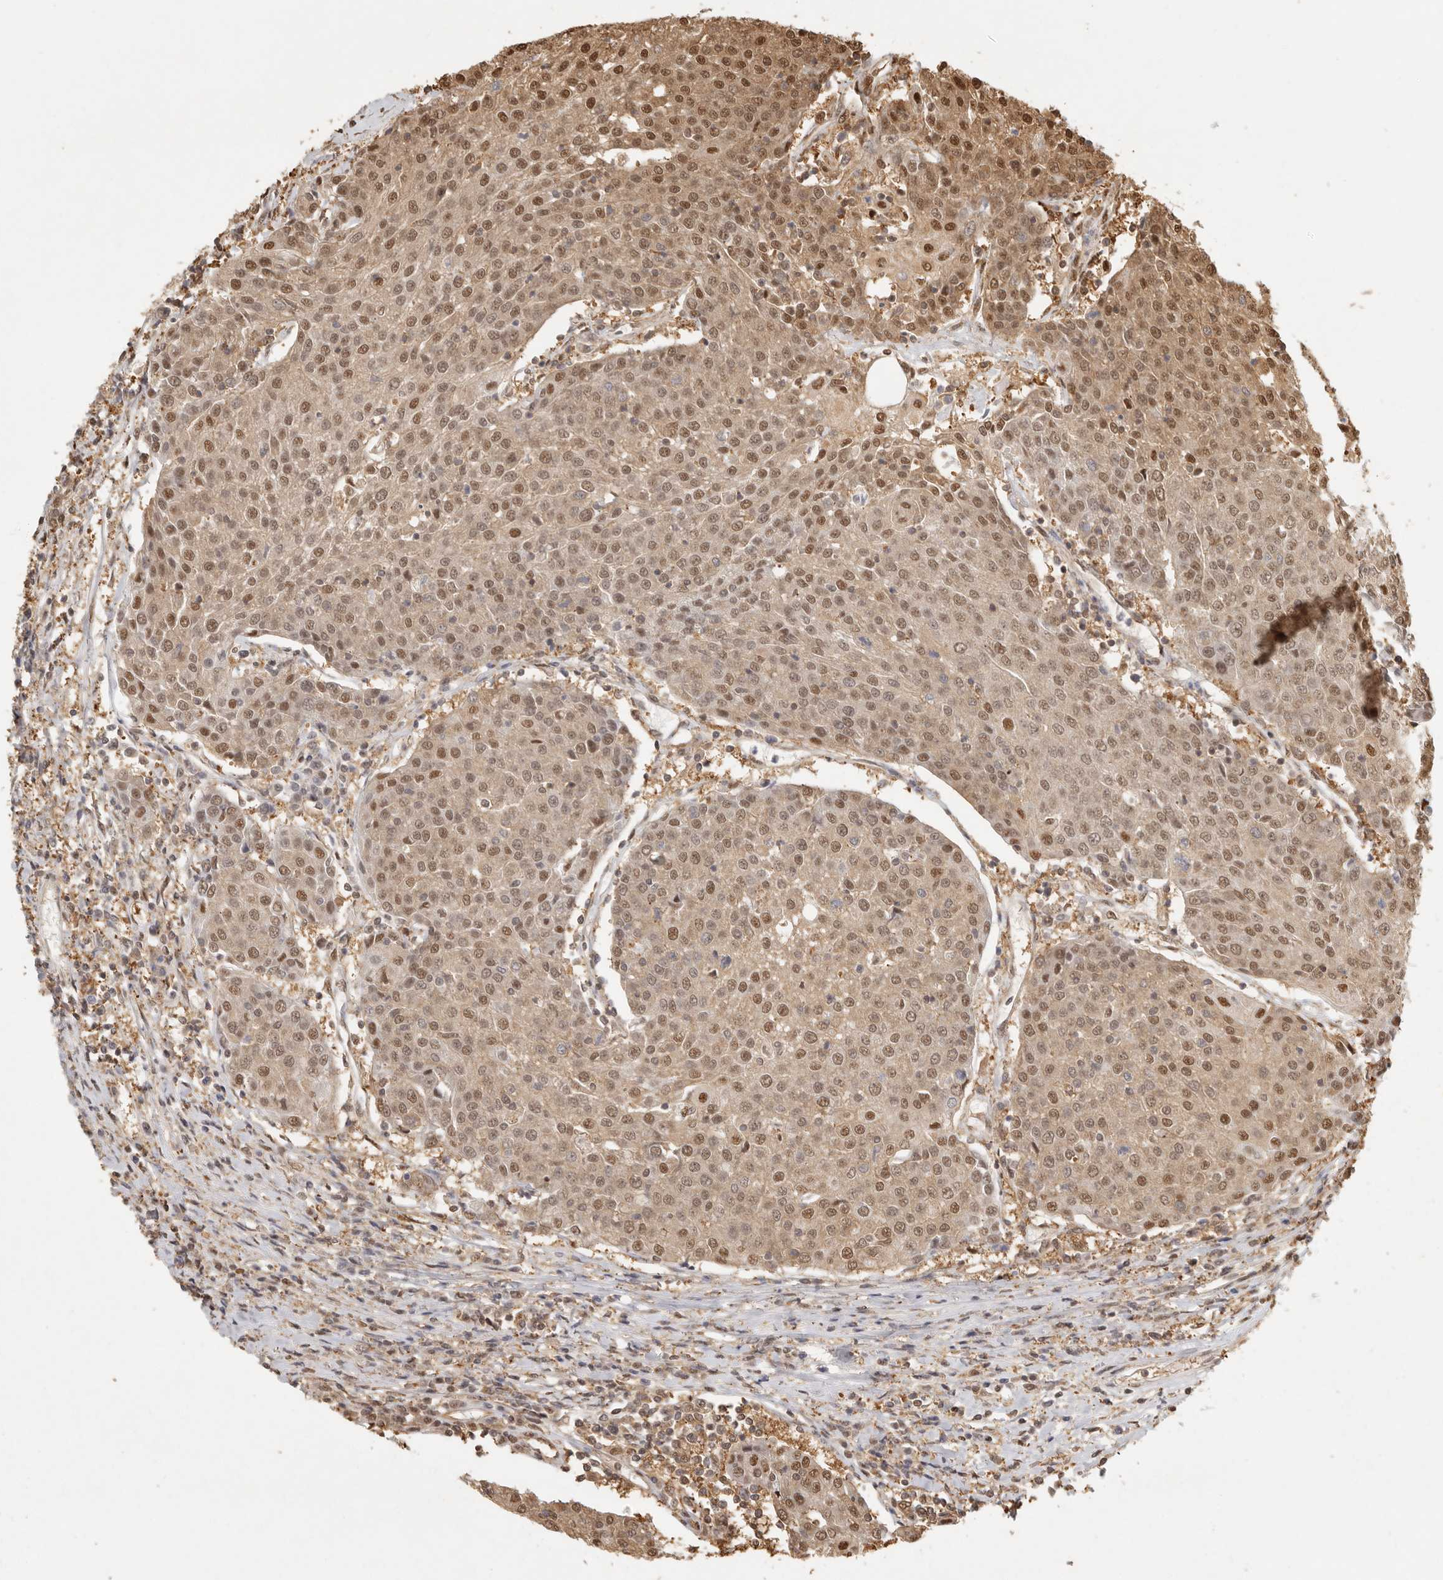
{"staining": {"intensity": "moderate", "quantity": ">75%", "location": "cytoplasmic/membranous,nuclear"}, "tissue": "urothelial cancer", "cell_type": "Tumor cells", "image_type": "cancer", "snomed": [{"axis": "morphology", "description": "Urothelial carcinoma, High grade"}, {"axis": "topography", "description": "Urinary bladder"}], "caption": "Moderate cytoplasmic/membranous and nuclear staining for a protein is seen in approximately >75% of tumor cells of urothelial carcinoma (high-grade) using immunohistochemistry (IHC).", "gene": "PSMA5", "patient": {"sex": "female", "age": 85}}